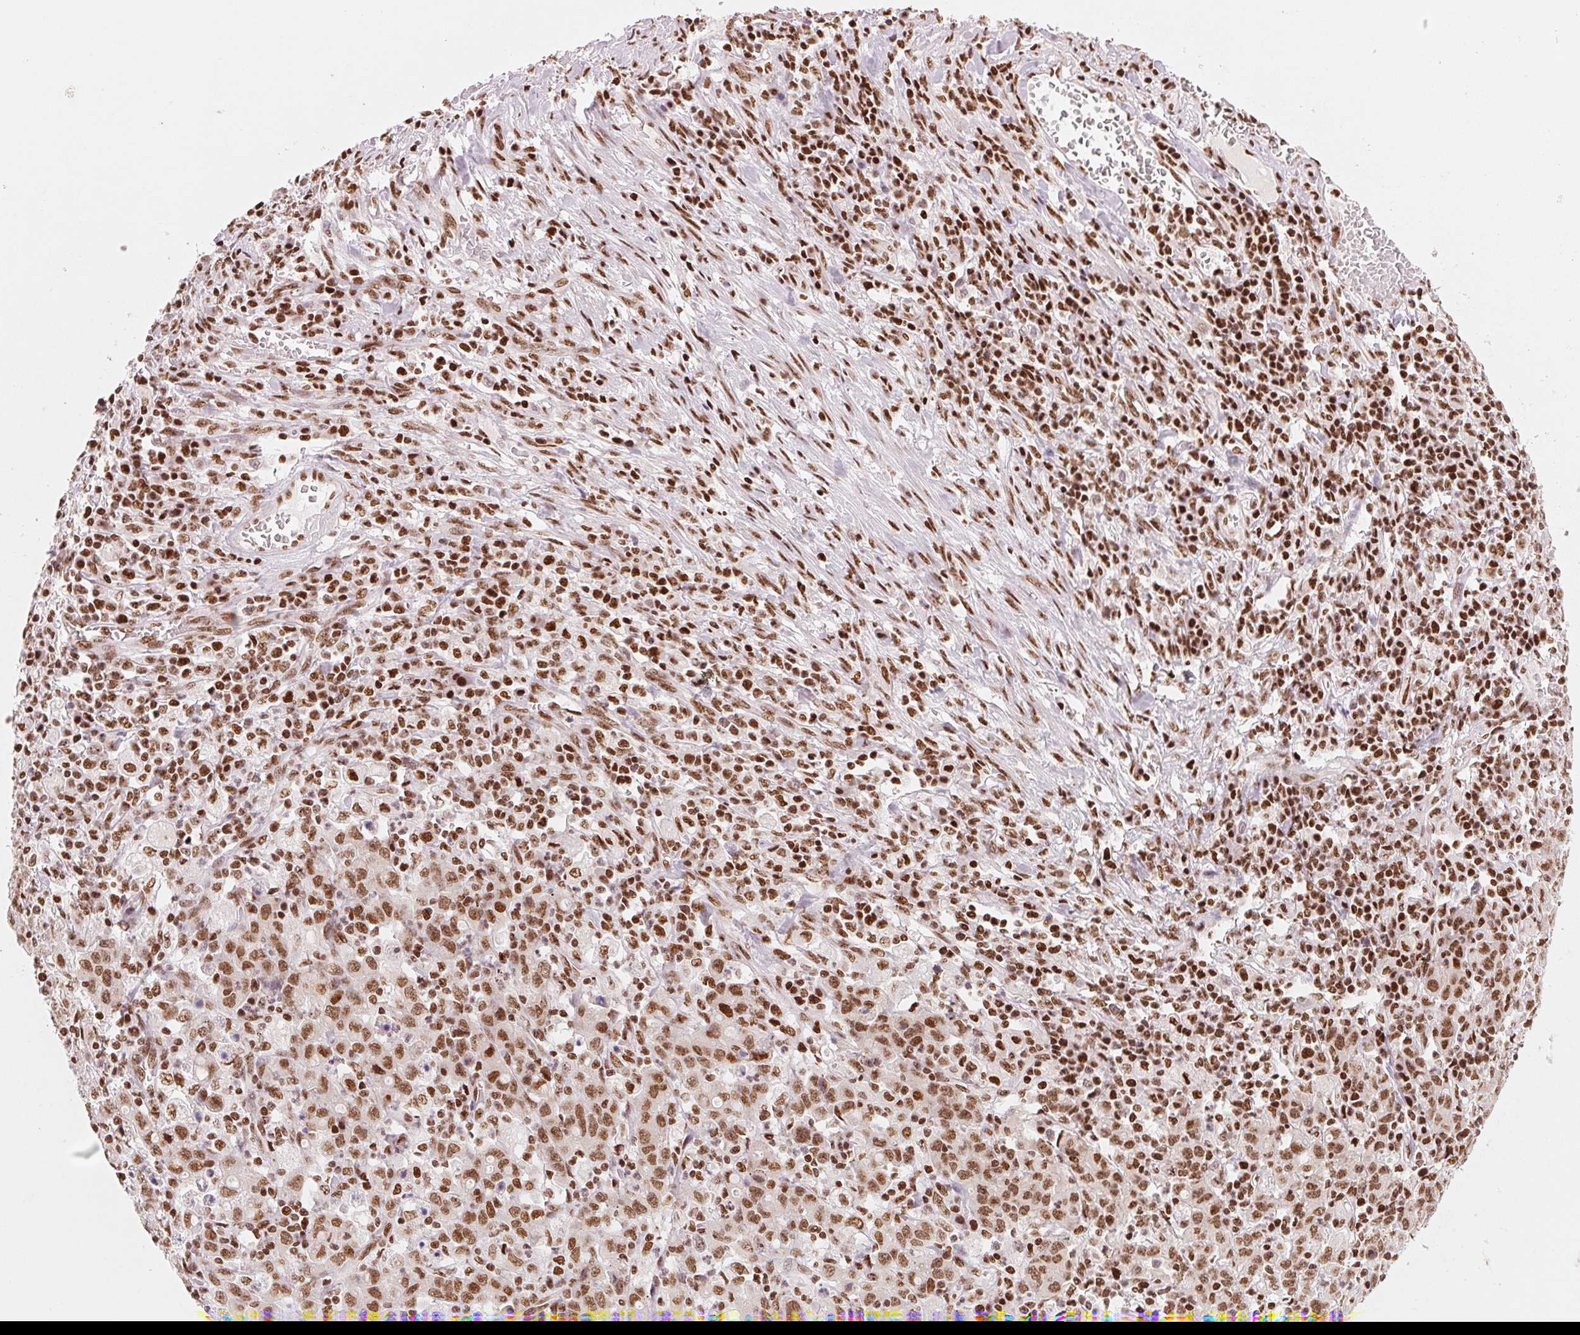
{"staining": {"intensity": "moderate", "quantity": ">75%", "location": "nuclear"}, "tissue": "stomach cancer", "cell_type": "Tumor cells", "image_type": "cancer", "snomed": [{"axis": "morphology", "description": "Adenocarcinoma, NOS"}, {"axis": "topography", "description": "Stomach, upper"}], "caption": "A histopathology image of human stomach cancer stained for a protein demonstrates moderate nuclear brown staining in tumor cells.", "gene": "NXF1", "patient": {"sex": "male", "age": 69}}